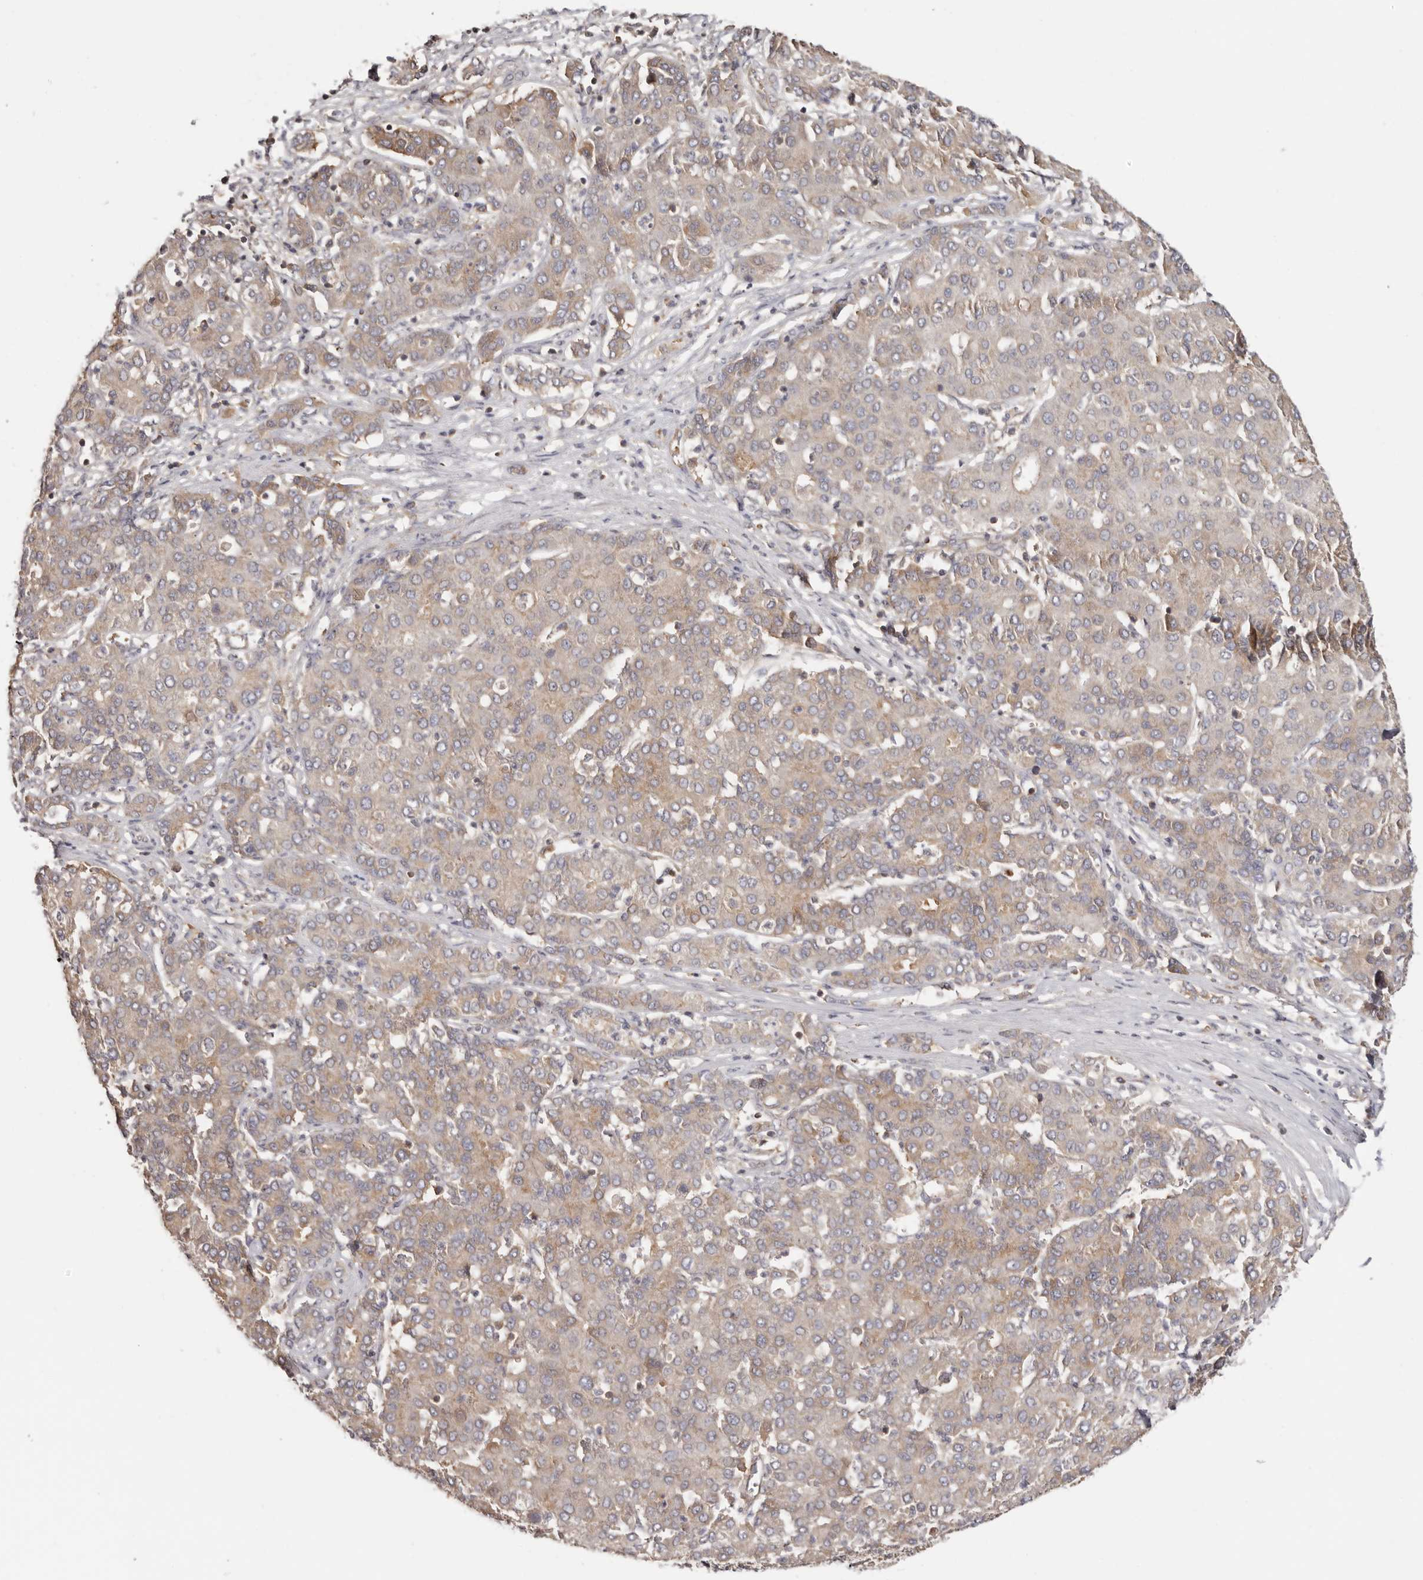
{"staining": {"intensity": "moderate", "quantity": "<25%", "location": "cytoplasmic/membranous"}, "tissue": "liver cancer", "cell_type": "Tumor cells", "image_type": "cancer", "snomed": [{"axis": "morphology", "description": "Carcinoma, Hepatocellular, NOS"}, {"axis": "topography", "description": "Liver"}], "caption": "The immunohistochemical stain highlights moderate cytoplasmic/membranous positivity in tumor cells of hepatocellular carcinoma (liver) tissue.", "gene": "EEF1E1", "patient": {"sex": "male", "age": 65}}